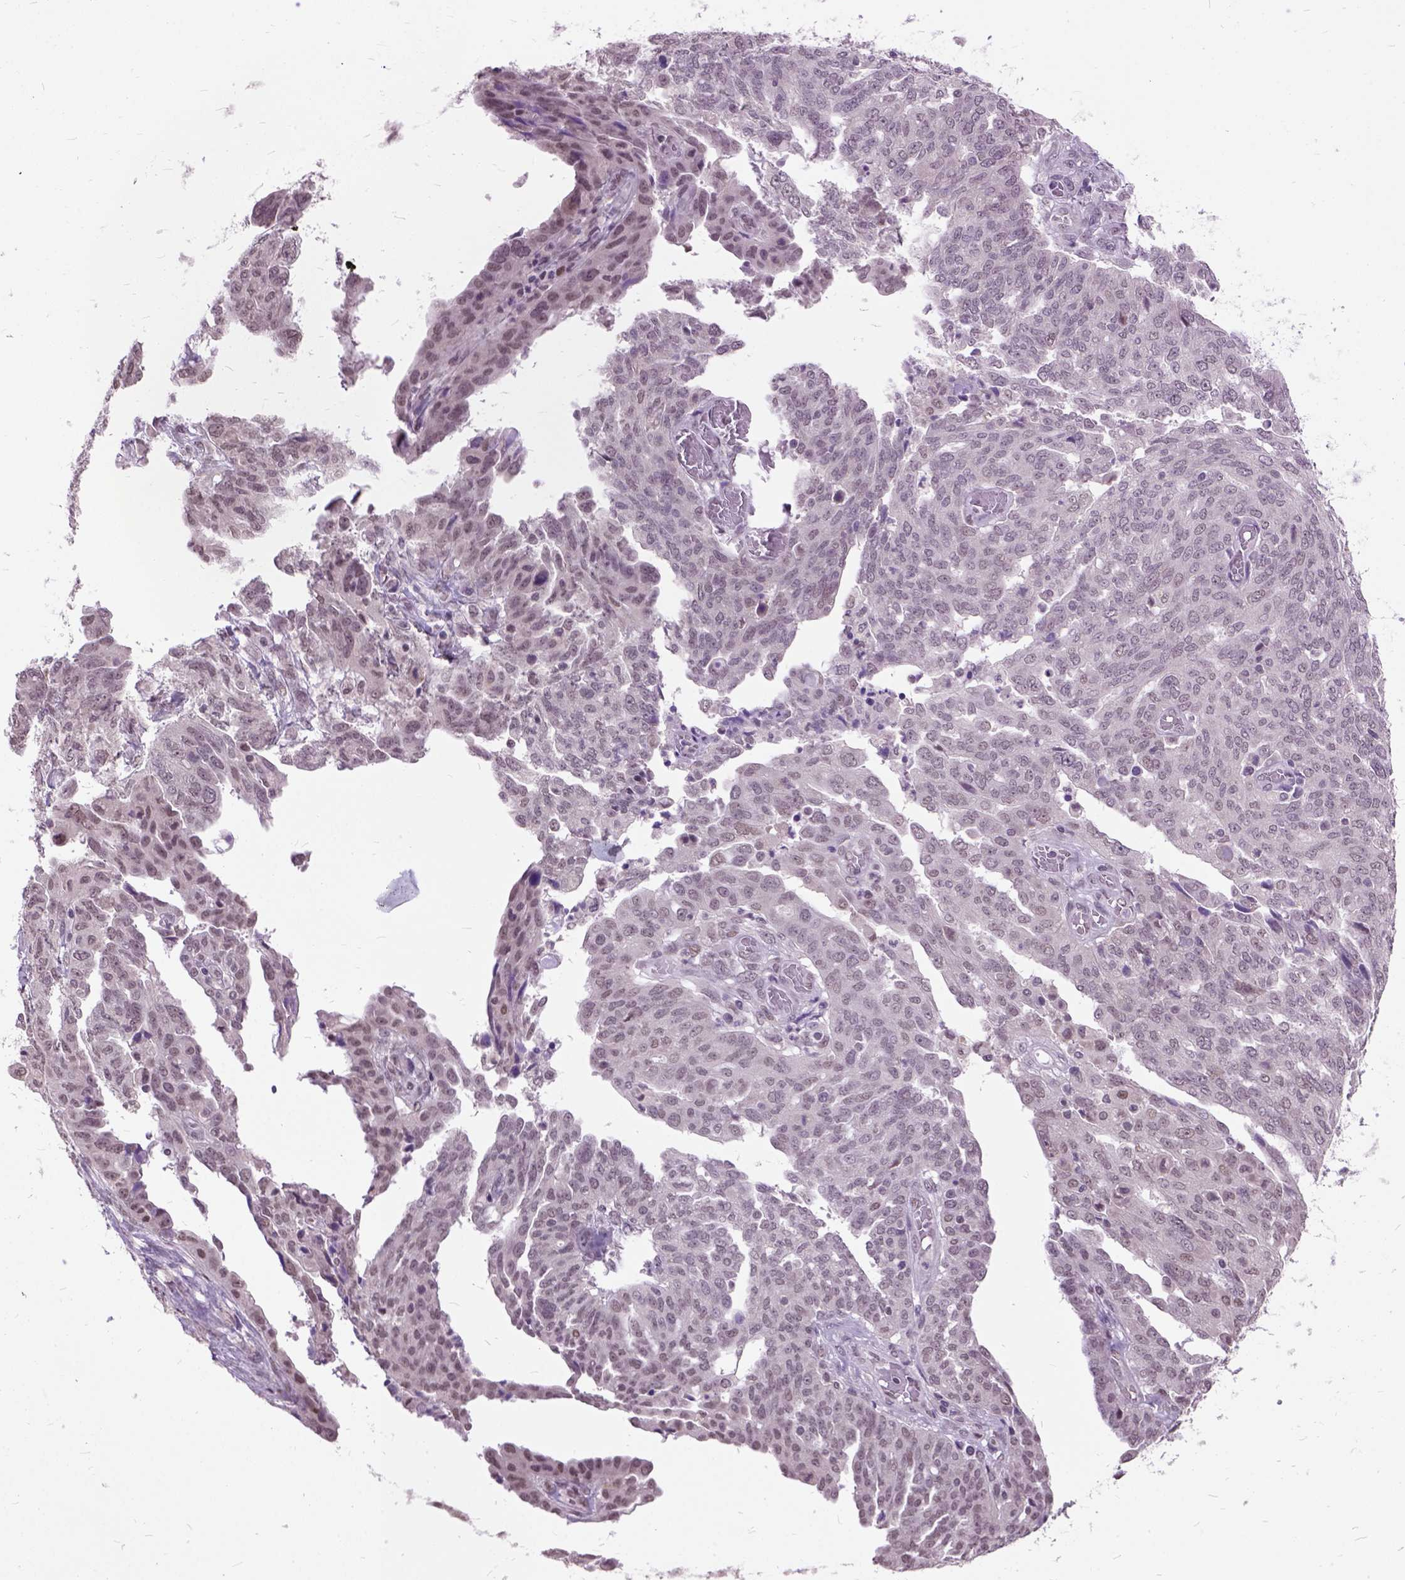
{"staining": {"intensity": "weak", "quantity": "<25%", "location": "nuclear"}, "tissue": "ovarian cancer", "cell_type": "Tumor cells", "image_type": "cancer", "snomed": [{"axis": "morphology", "description": "Cystadenocarcinoma, serous, NOS"}, {"axis": "topography", "description": "Ovary"}], "caption": "Immunohistochemical staining of ovarian serous cystadenocarcinoma exhibits no significant expression in tumor cells.", "gene": "ORC5", "patient": {"sex": "female", "age": 67}}